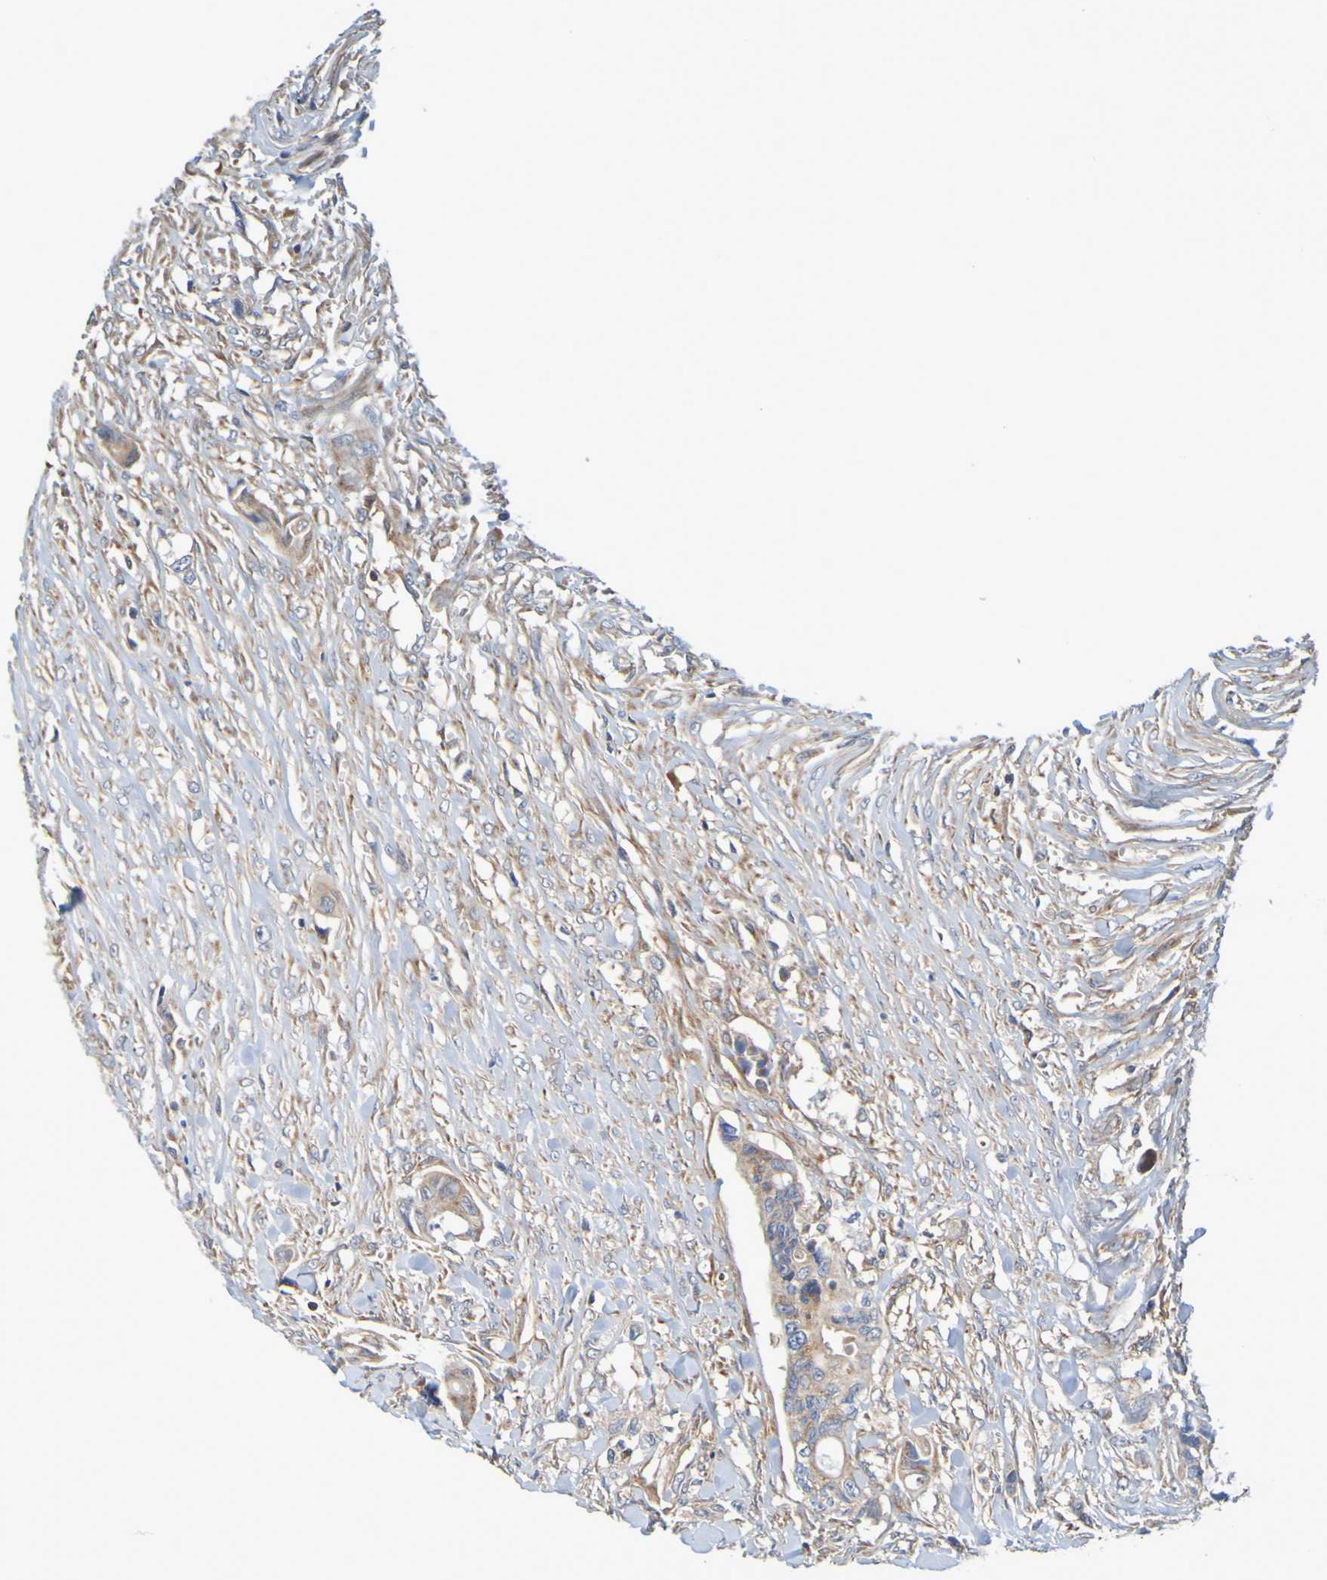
{"staining": {"intensity": "weak", "quantity": ">75%", "location": "cytoplasmic/membranous"}, "tissue": "colorectal cancer", "cell_type": "Tumor cells", "image_type": "cancer", "snomed": [{"axis": "morphology", "description": "Adenocarcinoma, NOS"}, {"axis": "topography", "description": "Colon"}], "caption": "Immunohistochemistry (IHC) image of neoplastic tissue: human colorectal cancer (adenocarcinoma) stained using IHC reveals low levels of weak protein expression localized specifically in the cytoplasmic/membranous of tumor cells, appearing as a cytoplasmic/membranous brown color.", "gene": "CCDC51", "patient": {"sex": "female", "age": 57}}